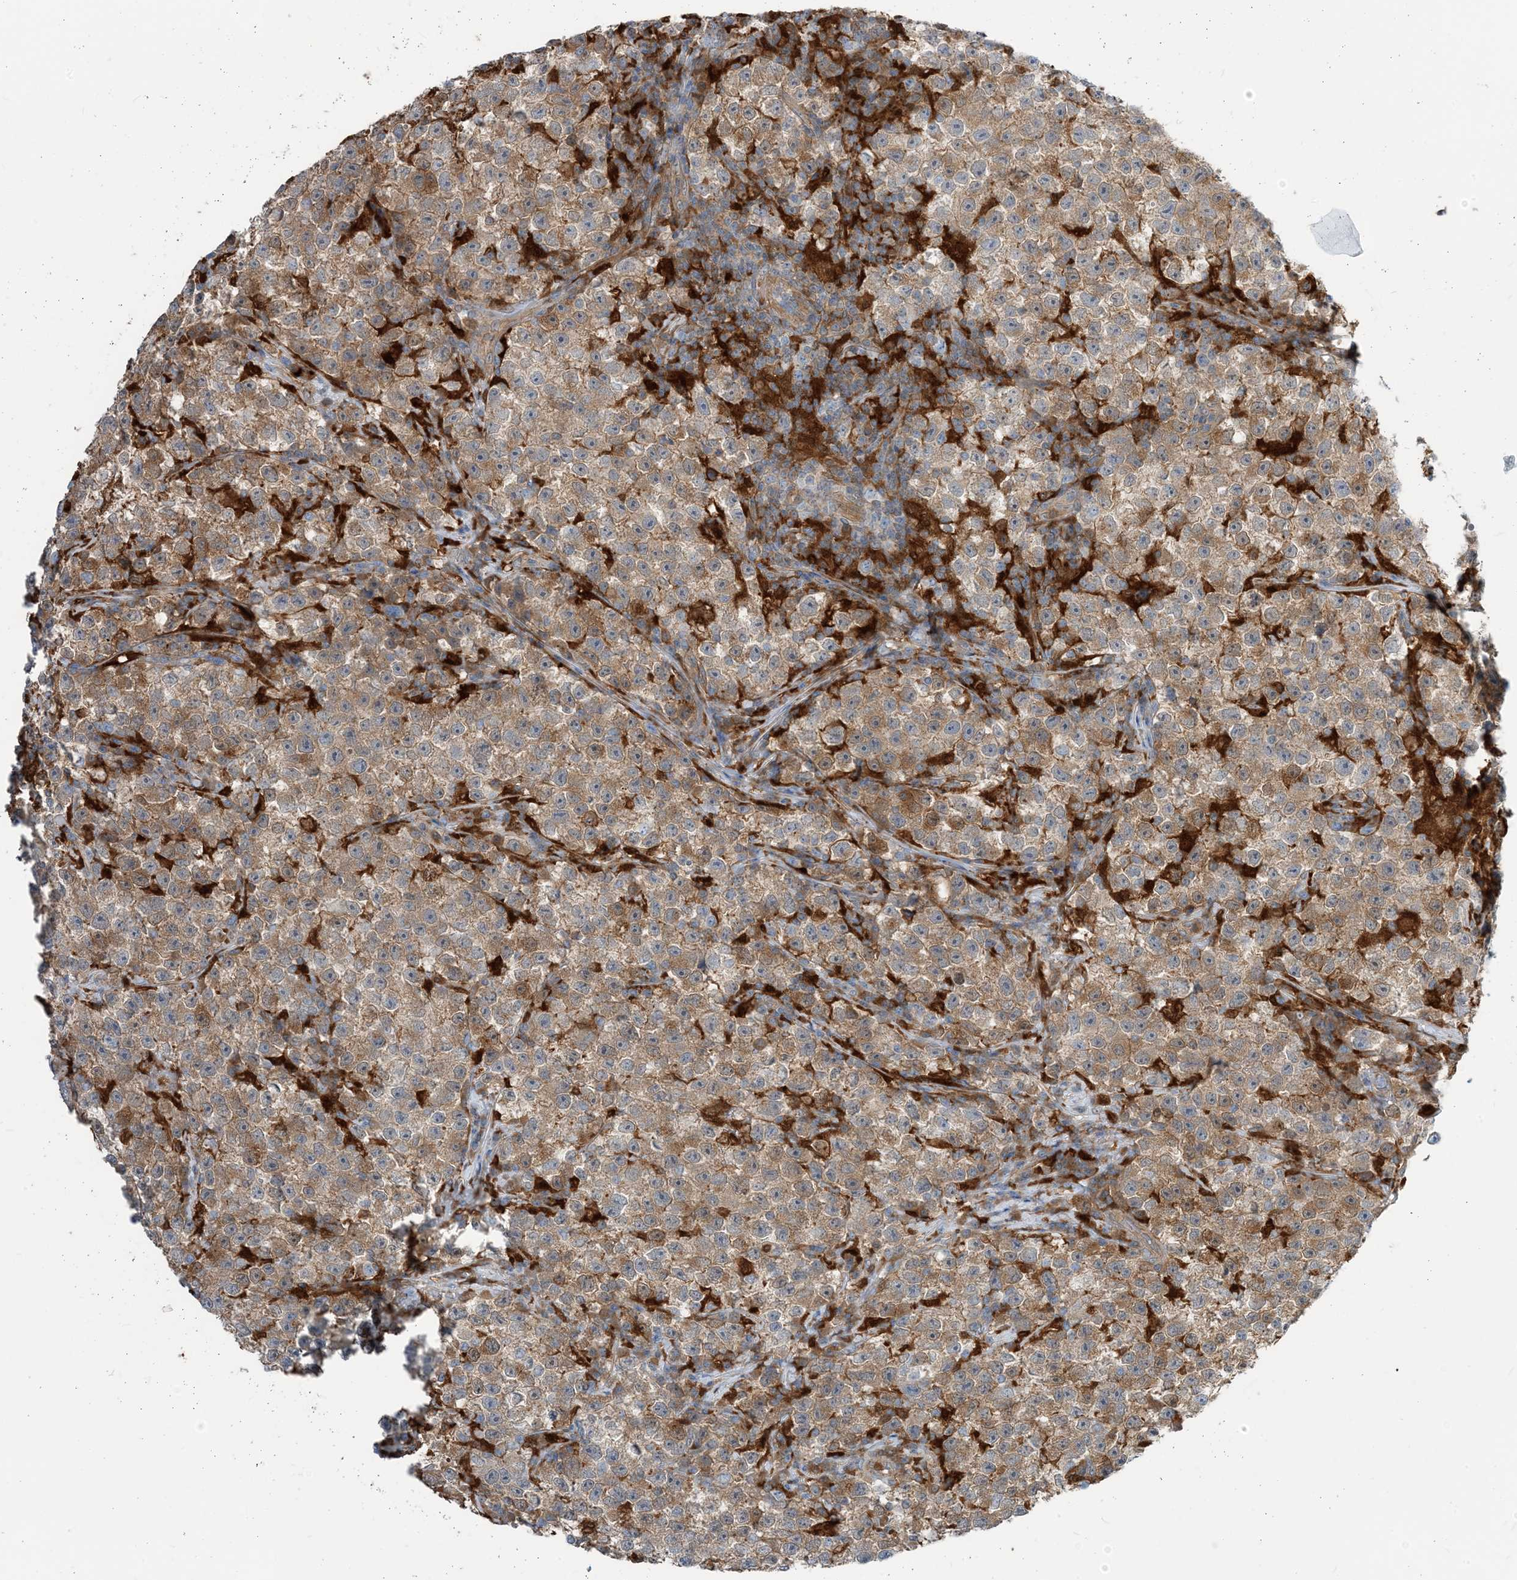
{"staining": {"intensity": "moderate", "quantity": ">75%", "location": "cytoplasmic/membranous"}, "tissue": "testis cancer", "cell_type": "Tumor cells", "image_type": "cancer", "snomed": [{"axis": "morphology", "description": "Seminoma, NOS"}, {"axis": "topography", "description": "Testis"}], "caption": "A histopathology image of seminoma (testis) stained for a protein displays moderate cytoplasmic/membranous brown staining in tumor cells.", "gene": "NAGK", "patient": {"sex": "male", "age": 22}}